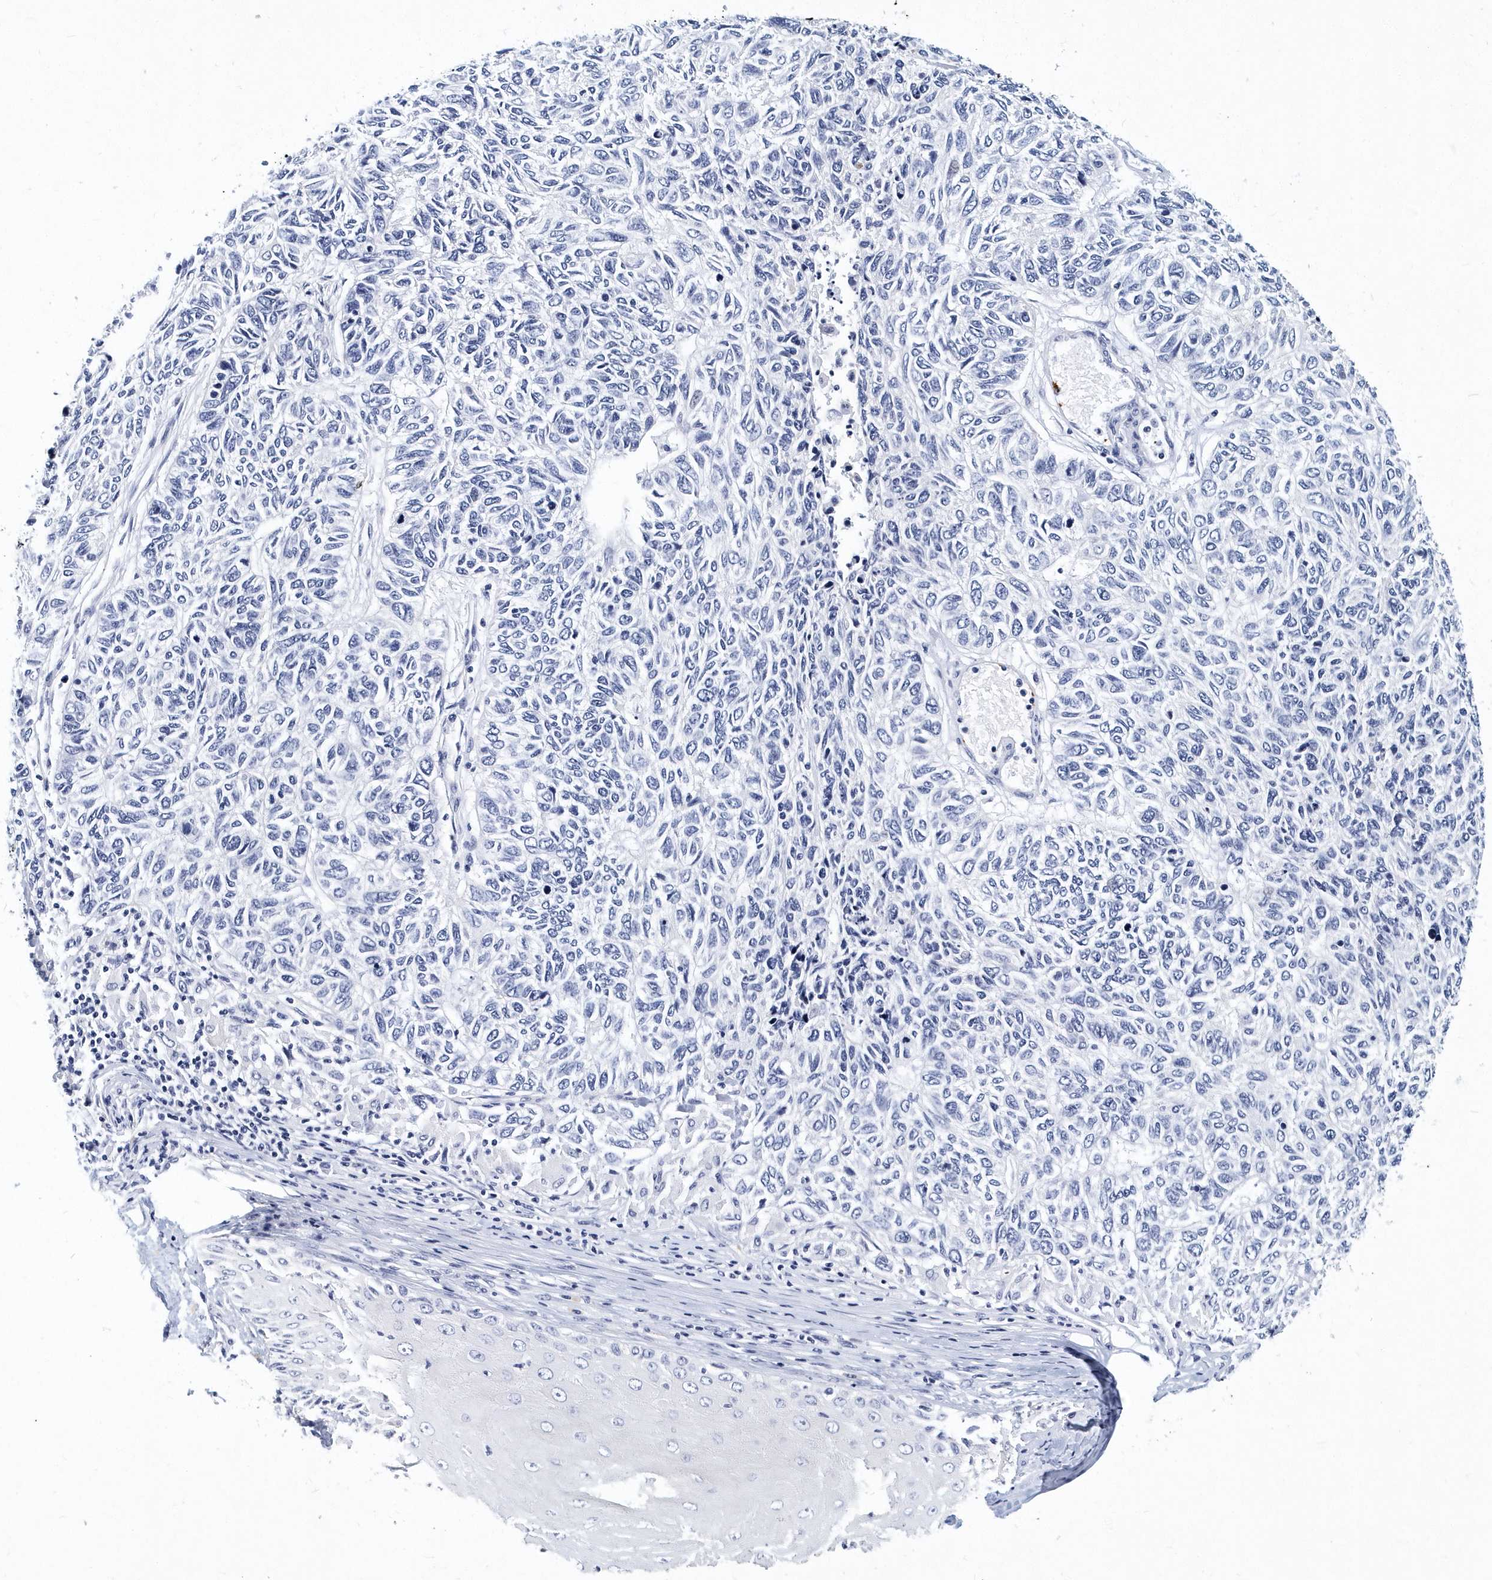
{"staining": {"intensity": "negative", "quantity": "none", "location": "none"}, "tissue": "skin cancer", "cell_type": "Tumor cells", "image_type": "cancer", "snomed": [{"axis": "morphology", "description": "Basal cell carcinoma"}, {"axis": "topography", "description": "Skin"}], "caption": "Immunohistochemistry (IHC) of skin cancer exhibits no expression in tumor cells.", "gene": "ITGA2B", "patient": {"sex": "female", "age": 65}}